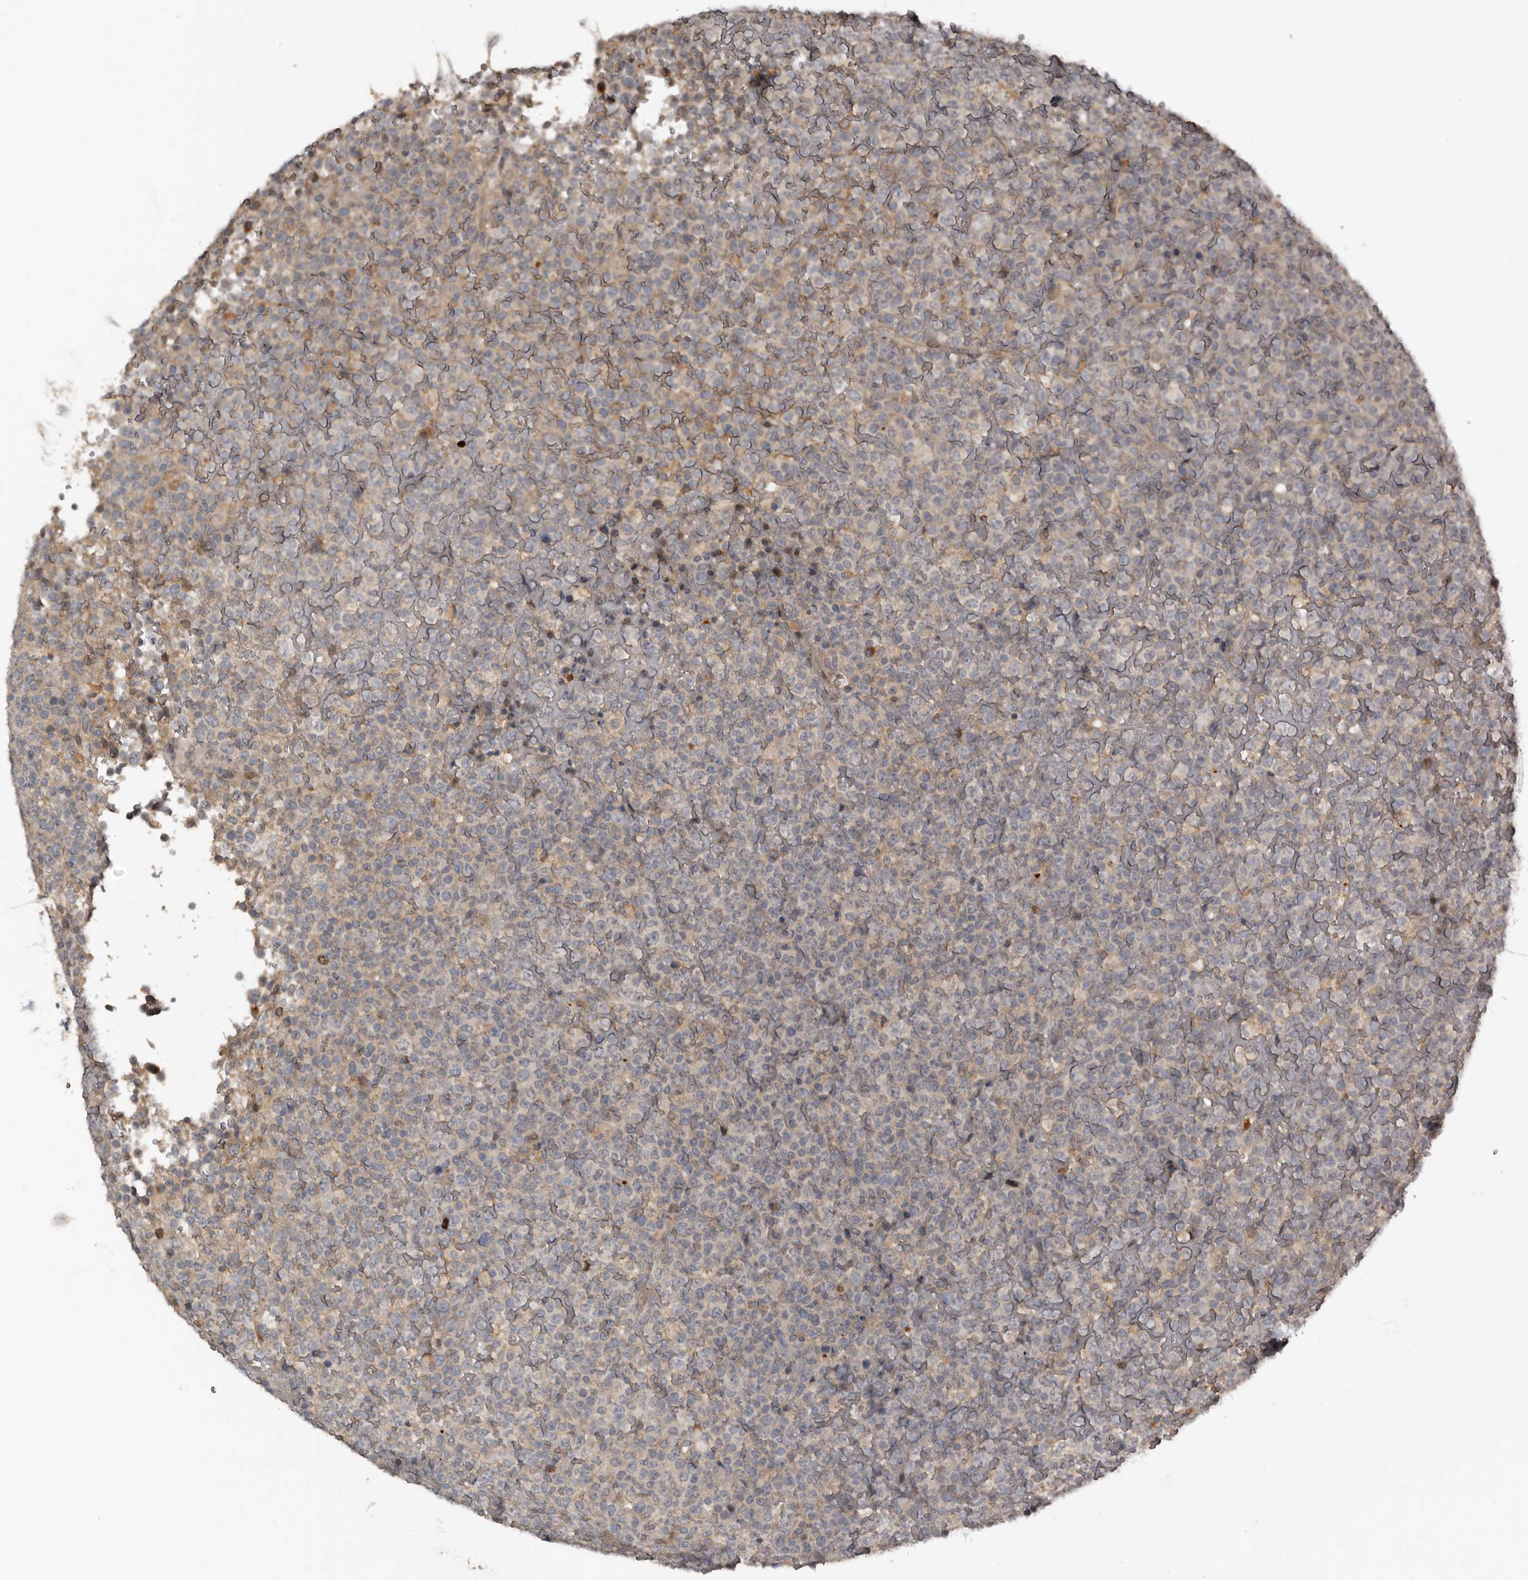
{"staining": {"intensity": "negative", "quantity": "none", "location": "none"}, "tissue": "lymphoma", "cell_type": "Tumor cells", "image_type": "cancer", "snomed": [{"axis": "morphology", "description": "Malignant lymphoma, non-Hodgkin's type, High grade"}, {"axis": "topography", "description": "Lymph node"}], "caption": "Tumor cells are negative for brown protein staining in lymphoma.", "gene": "NMUR1", "patient": {"sex": "male", "age": 13}}